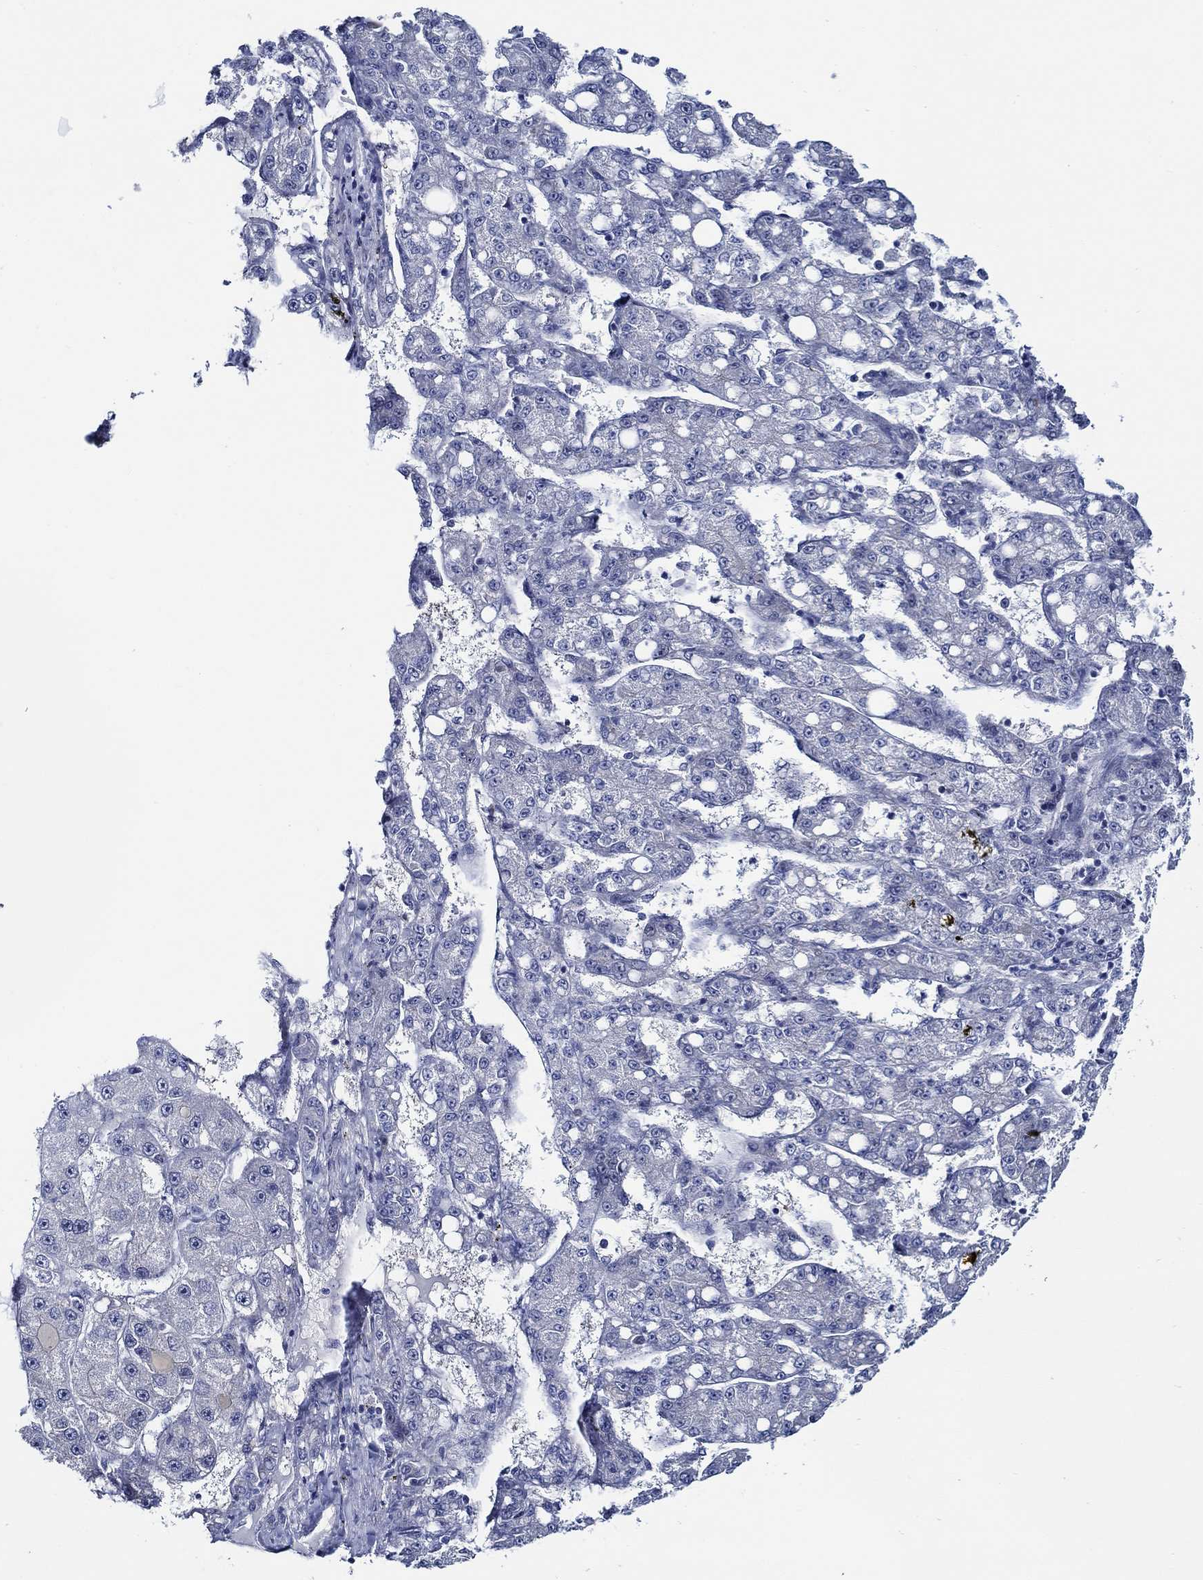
{"staining": {"intensity": "negative", "quantity": "none", "location": "none"}, "tissue": "liver cancer", "cell_type": "Tumor cells", "image_type": "cancer", "snomed": [{"axis": "morphology", "description": "Carcinoma, Hepatocellular, NOS"}, {"axis": "topography", "description": "Liver"}], "caption": "Liver cancer was stained to show a protein in brown. There is no significant positivity in tumor cells. (DAB immunohistochemistry (IHC) visualized using brightfield microscopy, high magnification).", "gene": "C8orf48", "patient": {"sex": "female", "age": 65}}